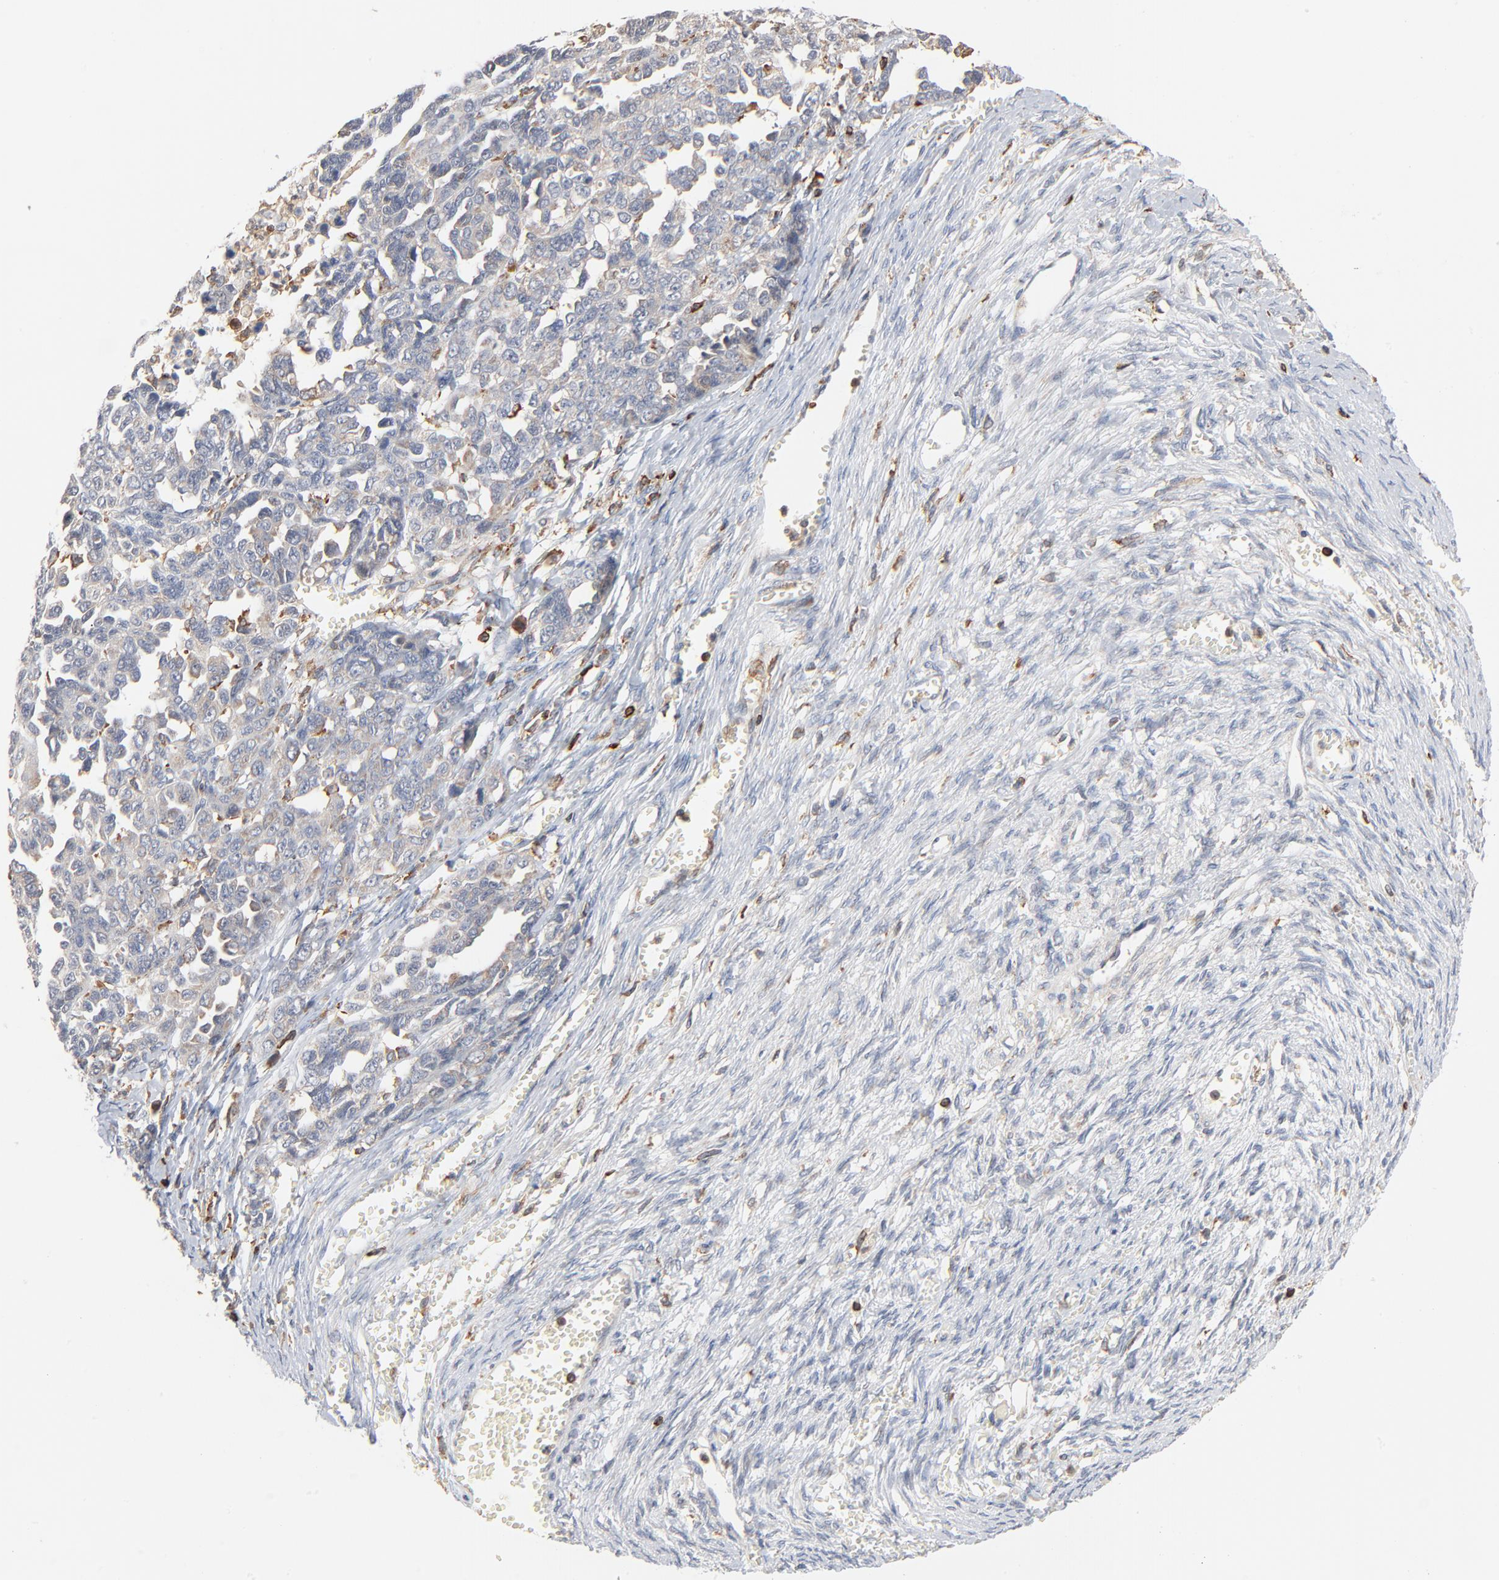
{"staining": {"intensity": "negative", "quantity": "none", "location": "none"}, "tissue": "ovarian cancer", "cell_type": "Tumor cells", "image_type": "cancer", "snomed": [{"axis": "morphology", "description": "Cystadenocarcinoma, serous, NOS"}, {"axis": "topography", "description": "Ovary"}], "caption": "This is an immunohistochemistry photomicrograph of ovarian cancer. There is no positivity in tumor cells.", "gene": "SH3KBP1", "patient": {"sex": "female", "age": 69}}